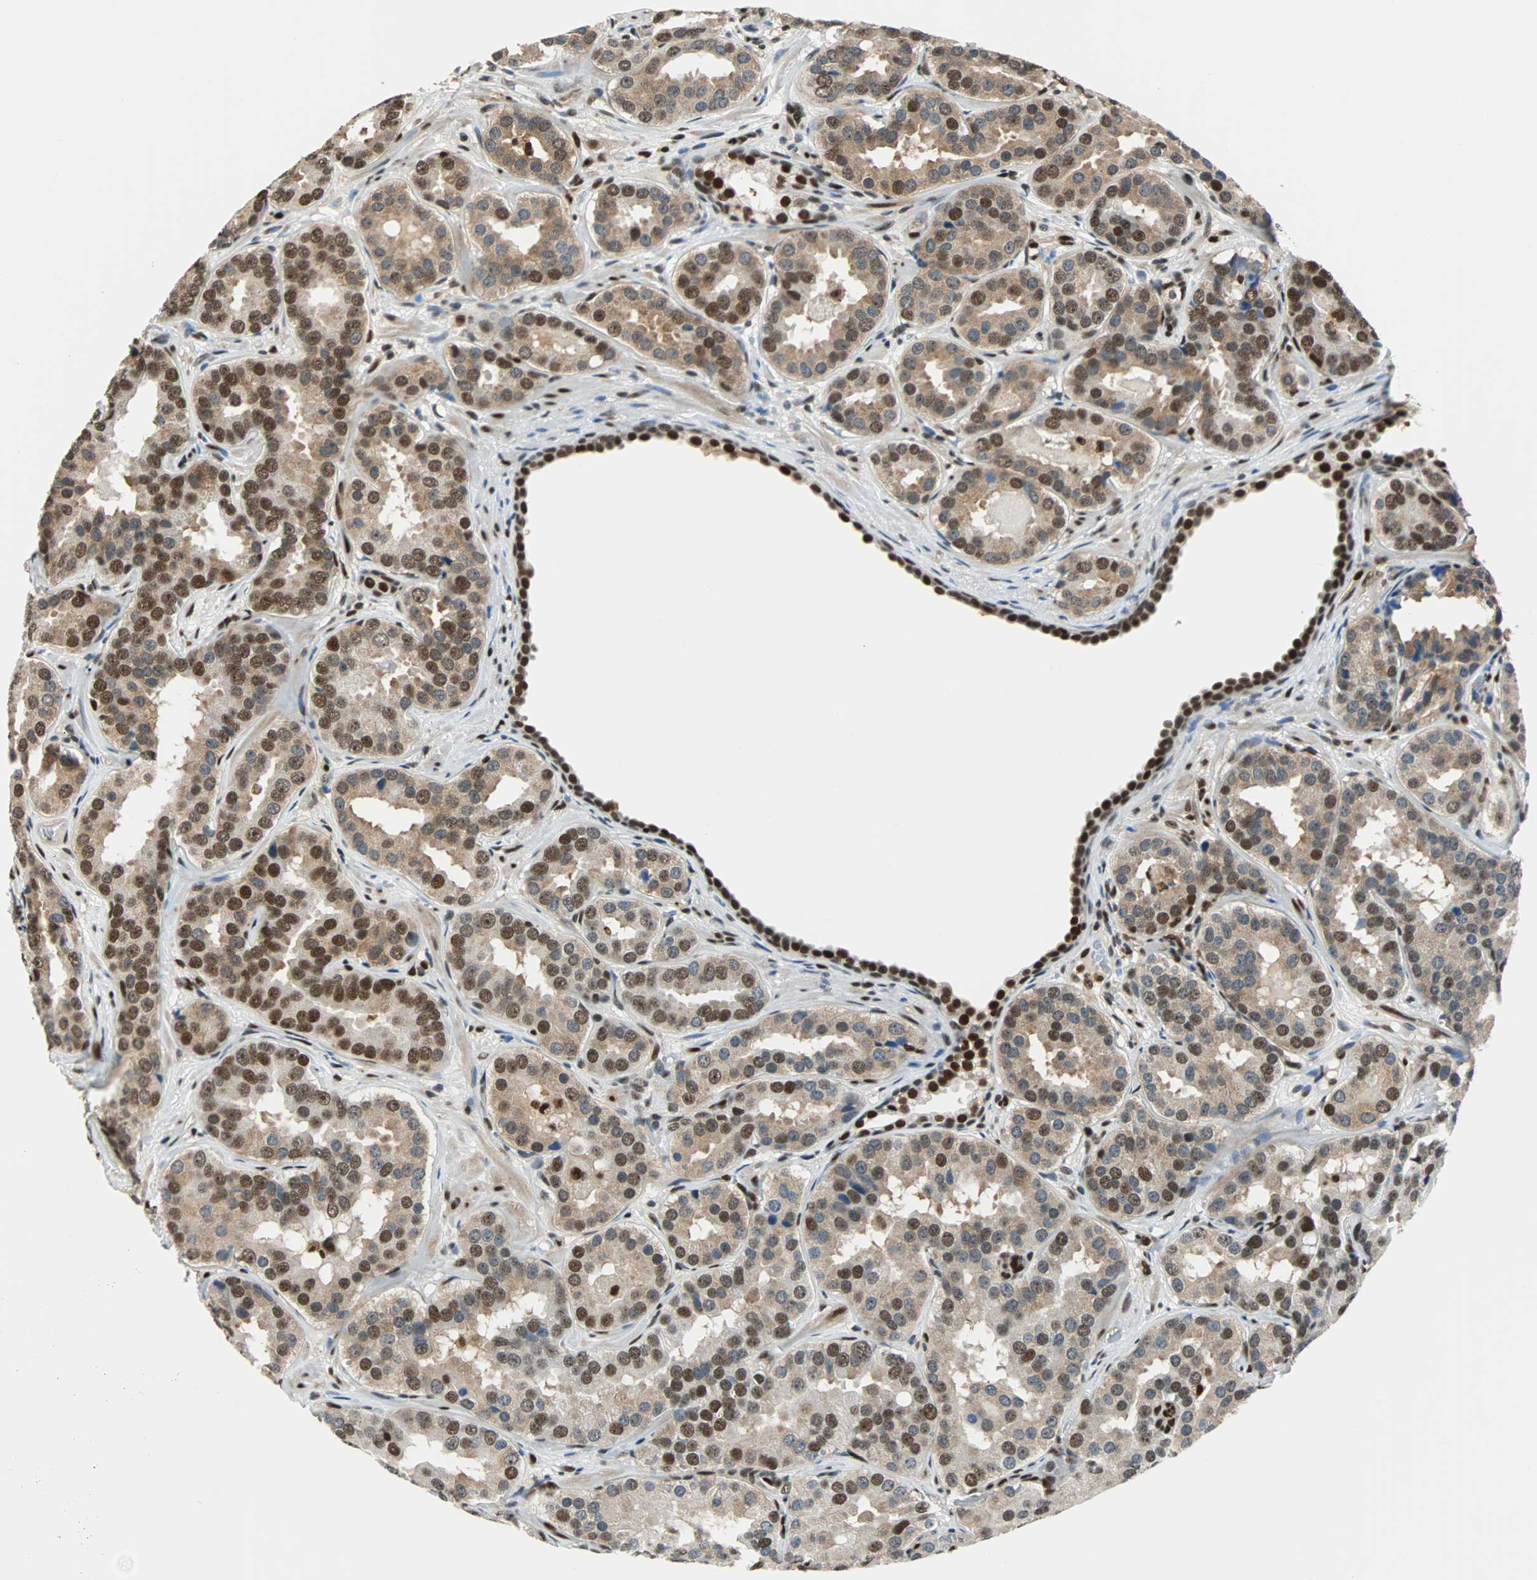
{"staining": {"intensity": "strong", "quantity": ">75%", "location": "cytoplasmic/membranous,nuclear"}, "tissue": "prostate cancer", "cell_type": "Tumor cells", "image_type": "cancer", "snomed": [{"axis": "morphology", "description": "Adenocarcinoma, Low grade"}, {"axis": "topography", "description": "Prostate"}], "caption": "IHC (DAB) staining of human prostate low-grade adenocarcinoma demonstrates strong cytoplasmic/membranous and nuclear protein positivity in approximately >75% of tumor cells.", "gene": "XRCC4", "patient": {"sex": "male", "age": 59}}